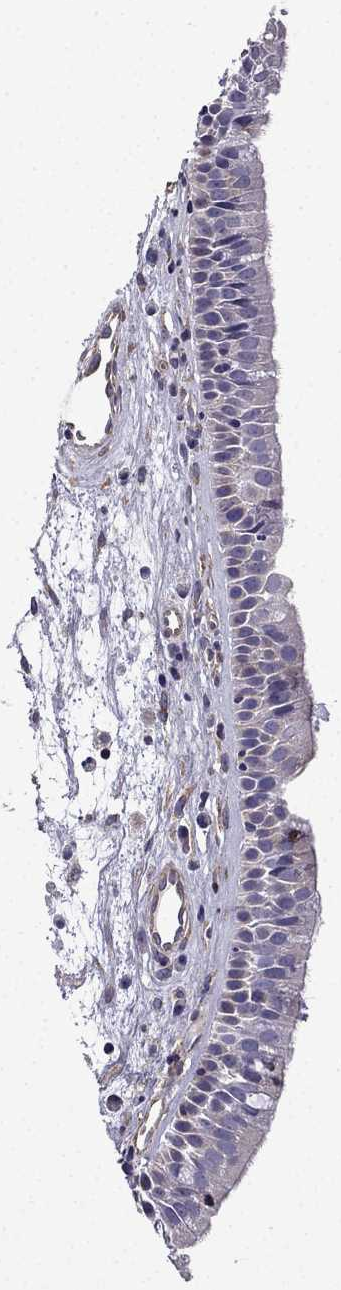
{"staining": {"intensity": "negative", "quantity": "none", "location": "none"}, "tissue": "nasopharynx", "cell_type": "Respiratory epithelial cells", "image_type": "normal", "snomed": [{"axis": "morphology", "description": "Normal tissue, NOS"}, {"axis": "topography", "description": "Nasopharynx"}], "caption": "Immunohistochemistry of benign human nasopharynx displays no positivity in respiratory epithelial cells. The staining was performed using DAB (3,3'-diaminobenzidine) to visualize the protein expression in brown, while the nuclei were stained in blue with hematoxylin (Magnification: 20x).", "gene": "MAP4", "patient": {"sex": "female", "age": 68}}